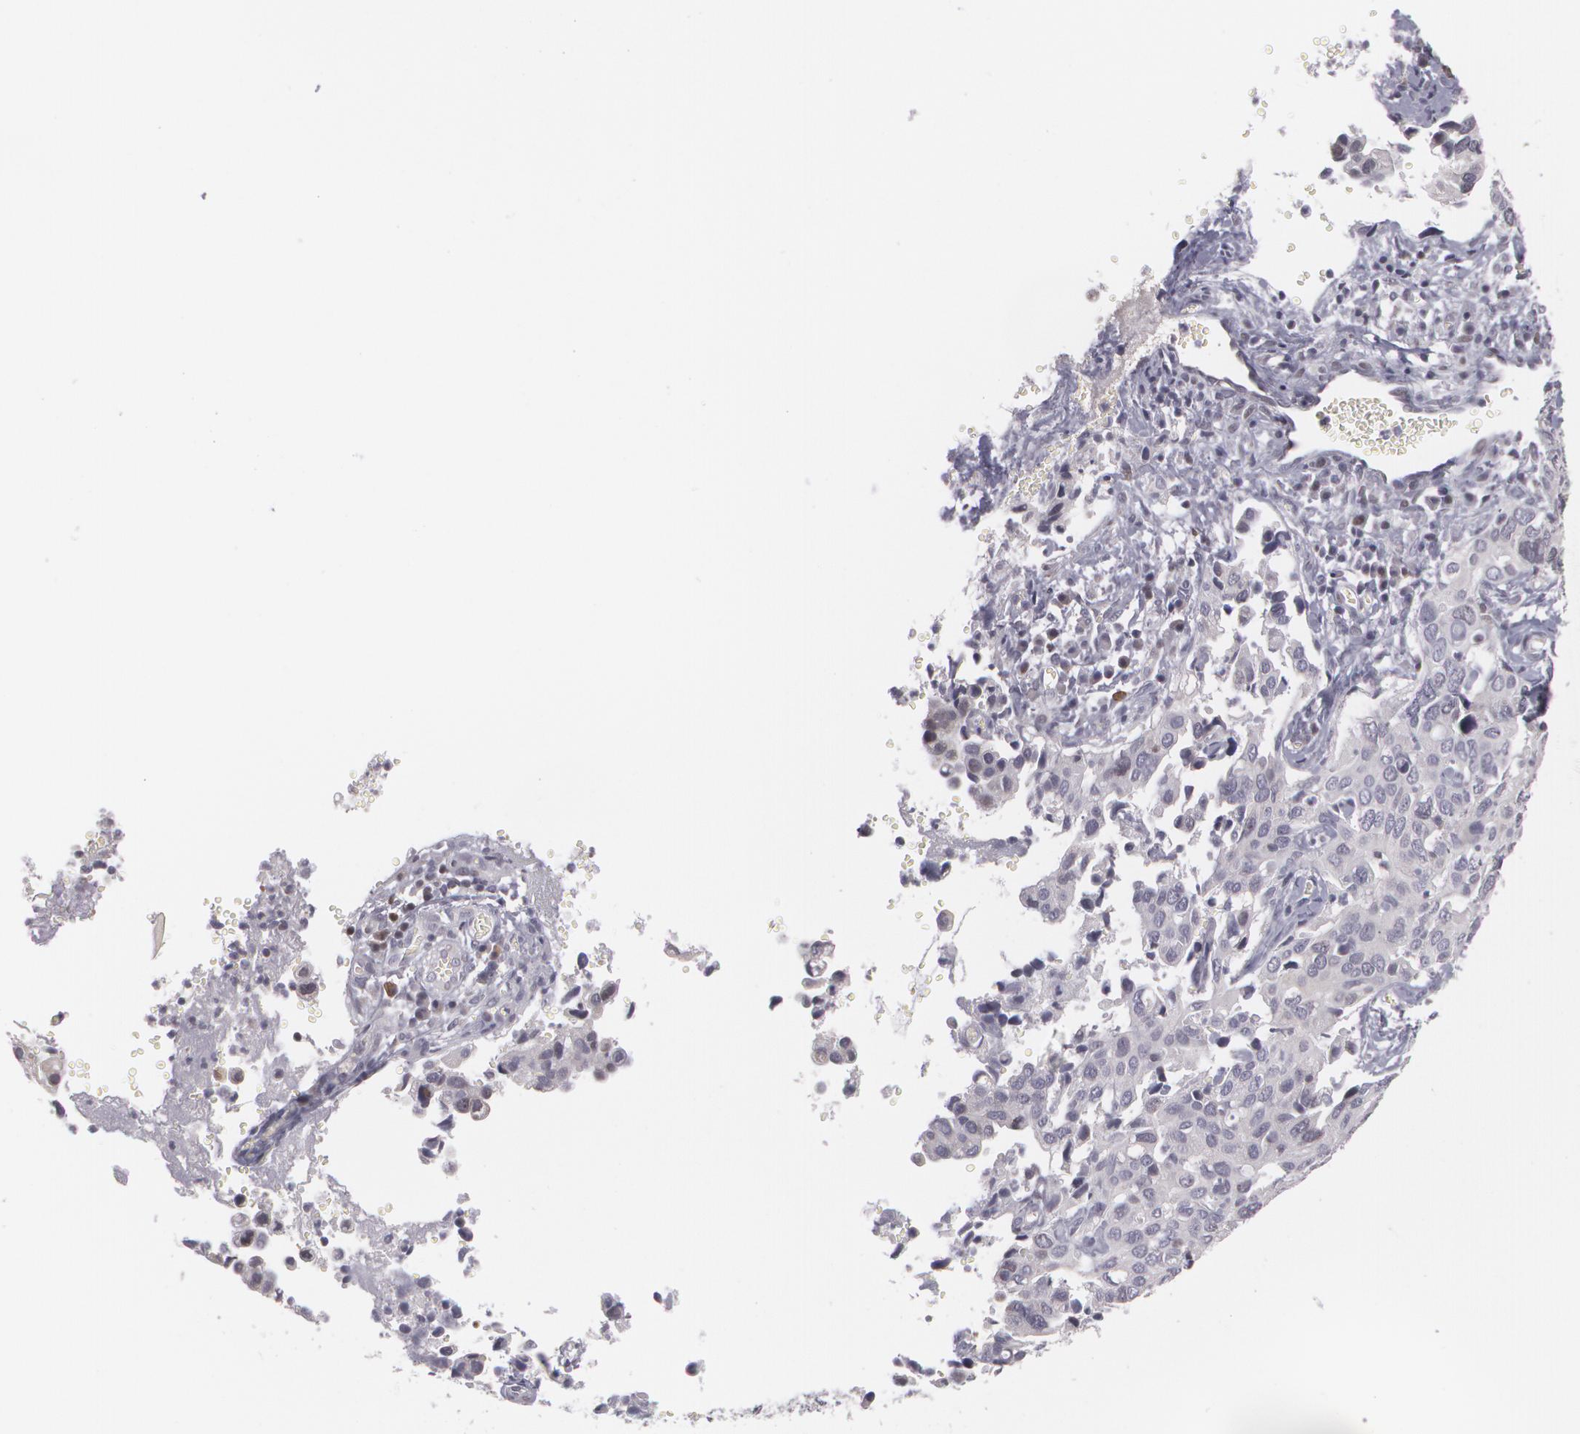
{"staining": {"intensity": "negative", "quantity": "none", "location": "none"}, "tissue": "cervical cancer", "cell_type": "Tumor cells", "image_type": "cancer", "snomed": [{"axis": "morphology", "description": "Normal tissue, NOS"}, {"axis": "morphology", "description": "Squamous cell carcinoma, NOS"}, {"axis": "topography", "description": "Cervix"}], "caption": "High power microscopy histopathology image of an IHC photomicrograph of cervical squamous cell carcinoma, revealing no significant positivity in tumor cells.", "gene": "ZBTB16", "patient": {"sex": "female", "age": 45}}